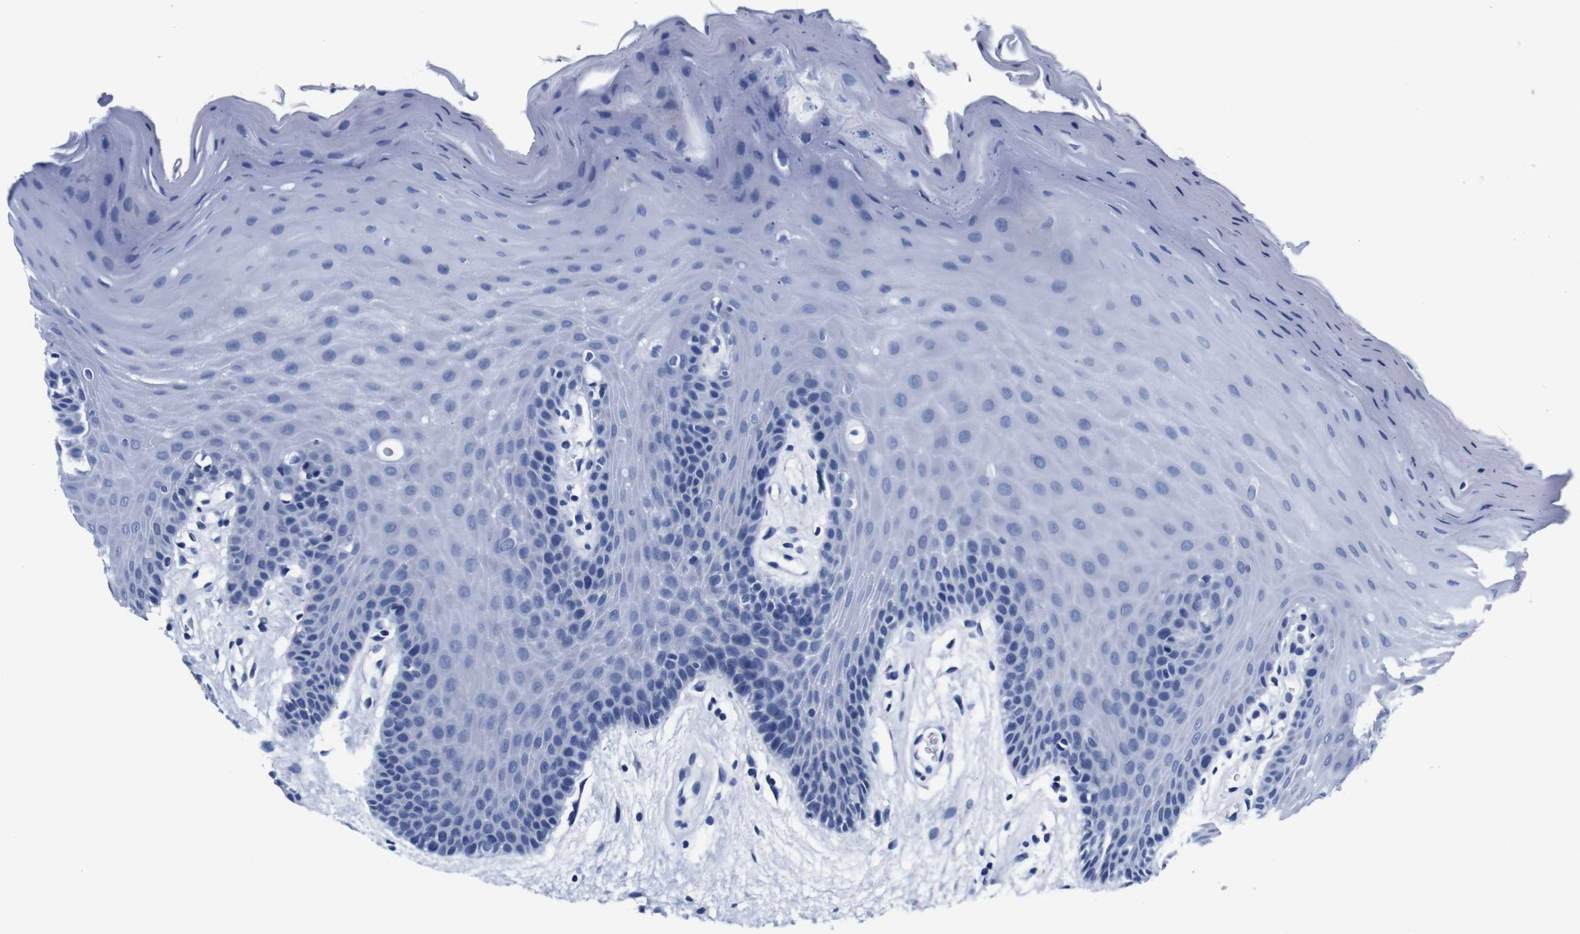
{"staining": {"intensity": "negative", "quantity": "none", "location": "none"}, "tissue": "oral mucosa", "cell_type": "Squamous epithelial cells", "image_type": "normal", "snomed": [{"axis": "morphology", "description": "Normal tissue, NOS"}, {"axis": "morphology", "description": "Squamous cell carcinoma, NOS"}, {"axis": "topography", "description": "Skeletal muscle"}, {"axis": "topography", "description": "Adipose tissue"}, {"axis": "topography", "description": "Vascular tissue"}, {"axis": "topography", "description": "Oral tissue"}, {"axis": "topography", "description": "Peripheral nerve tissue"}, {"axis": "topography", "description": "Head-Neck"}], "caption": "The histopathology image shows no significant staining in squamous epithelial cells of oral mucosa.", "gene": "SNX19", "patient": {"sex": "male", "age": 71}}